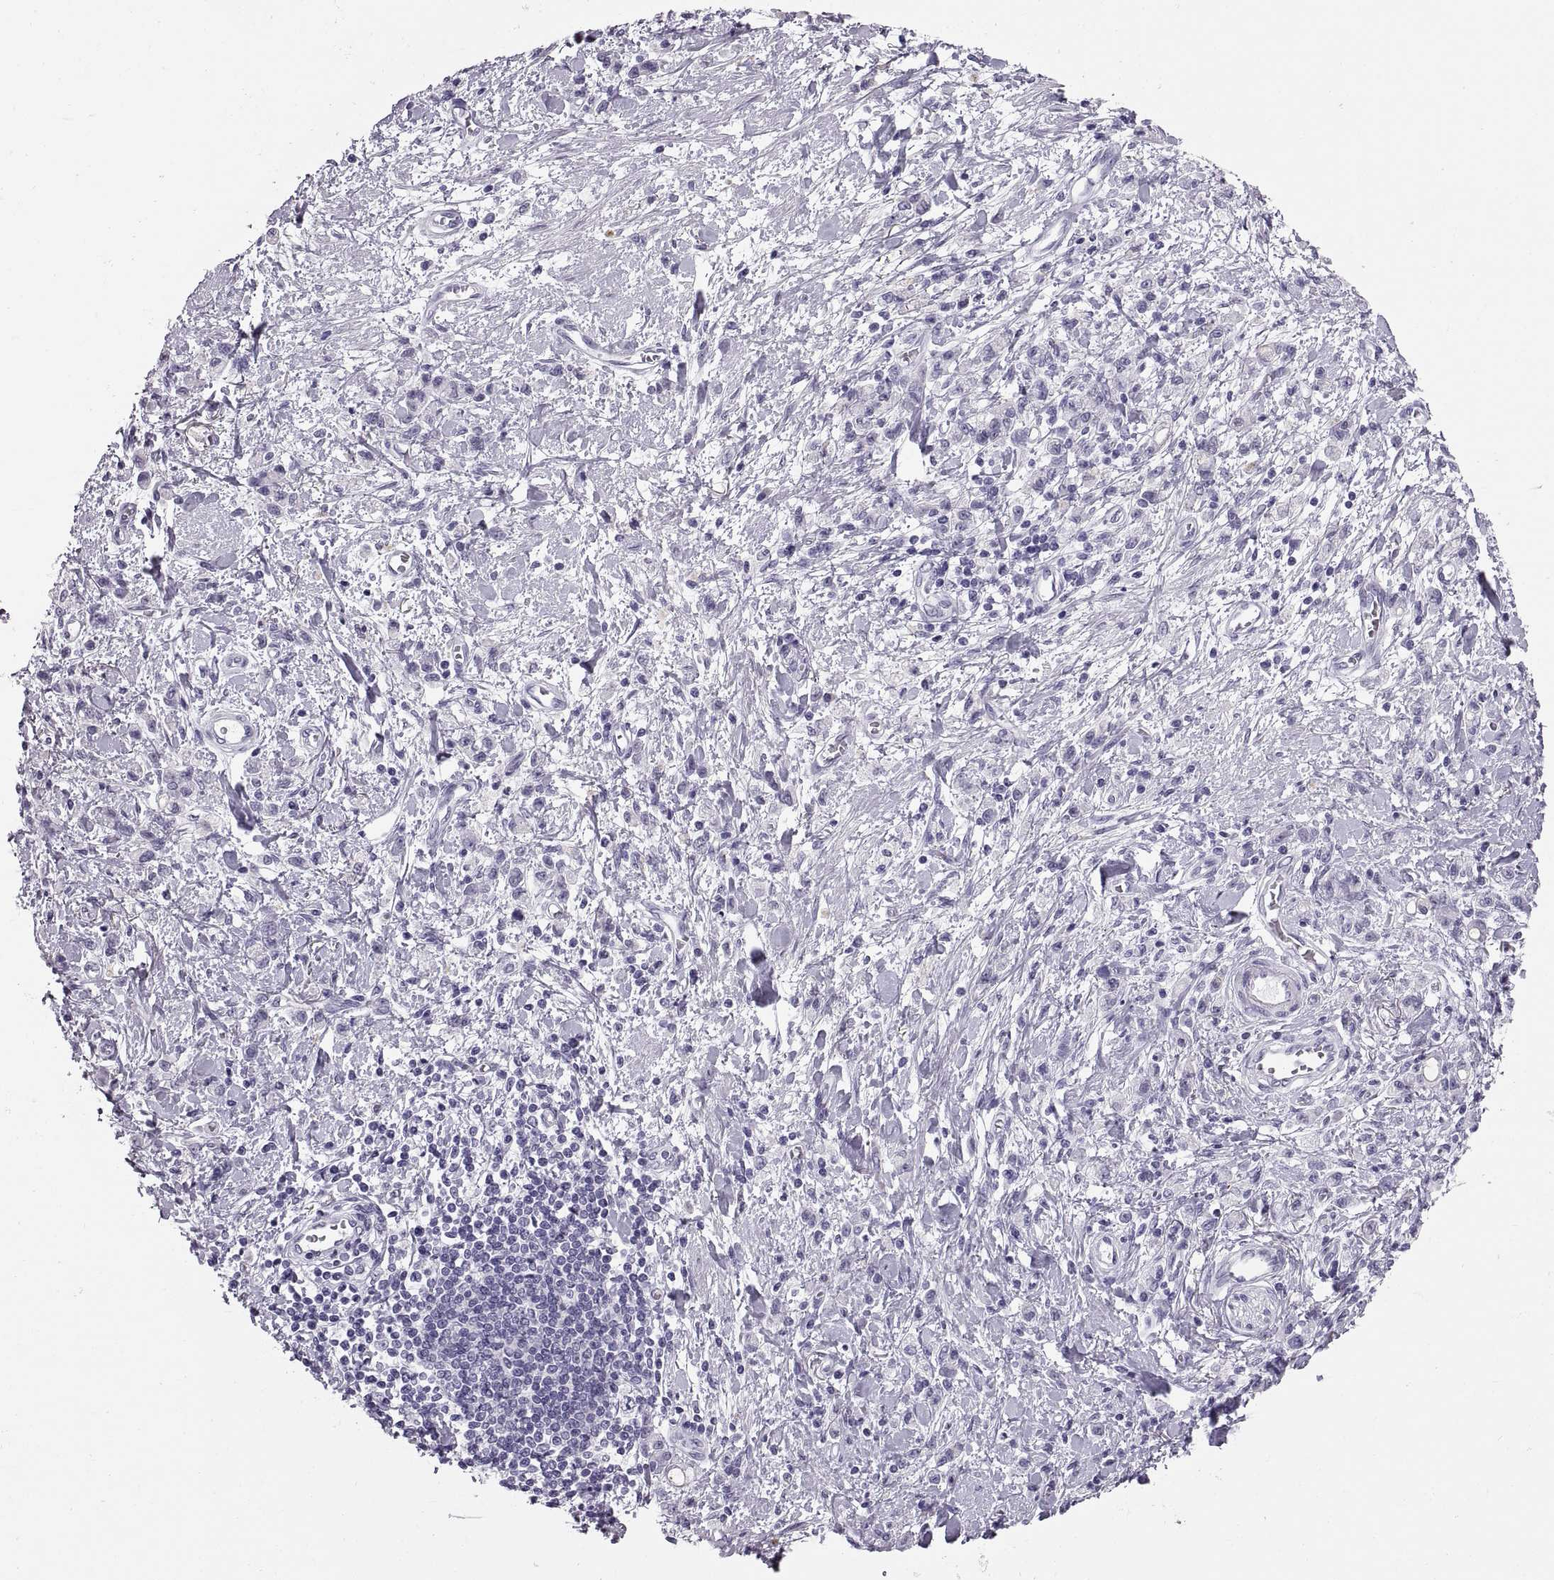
{"staining": {"intensity": "negative", "quantity": "none", "location": "none"}, "tissue": "stomach cancer", "cell_type": "Tumor cells", "image_type": "cancer", "snomed": [{"axis": "morphology", "description": "Adenocarcinoma, NOS"}, {"axis": "topography", "description": "Stomach"}], "caption": "A micrograph of stomach cancer (adenocarcinoma) stained for a protein exhibits no brown staining in tumor cells.", "gene": "QRICH2", "patient": {"sex": "male", "age": 77}}